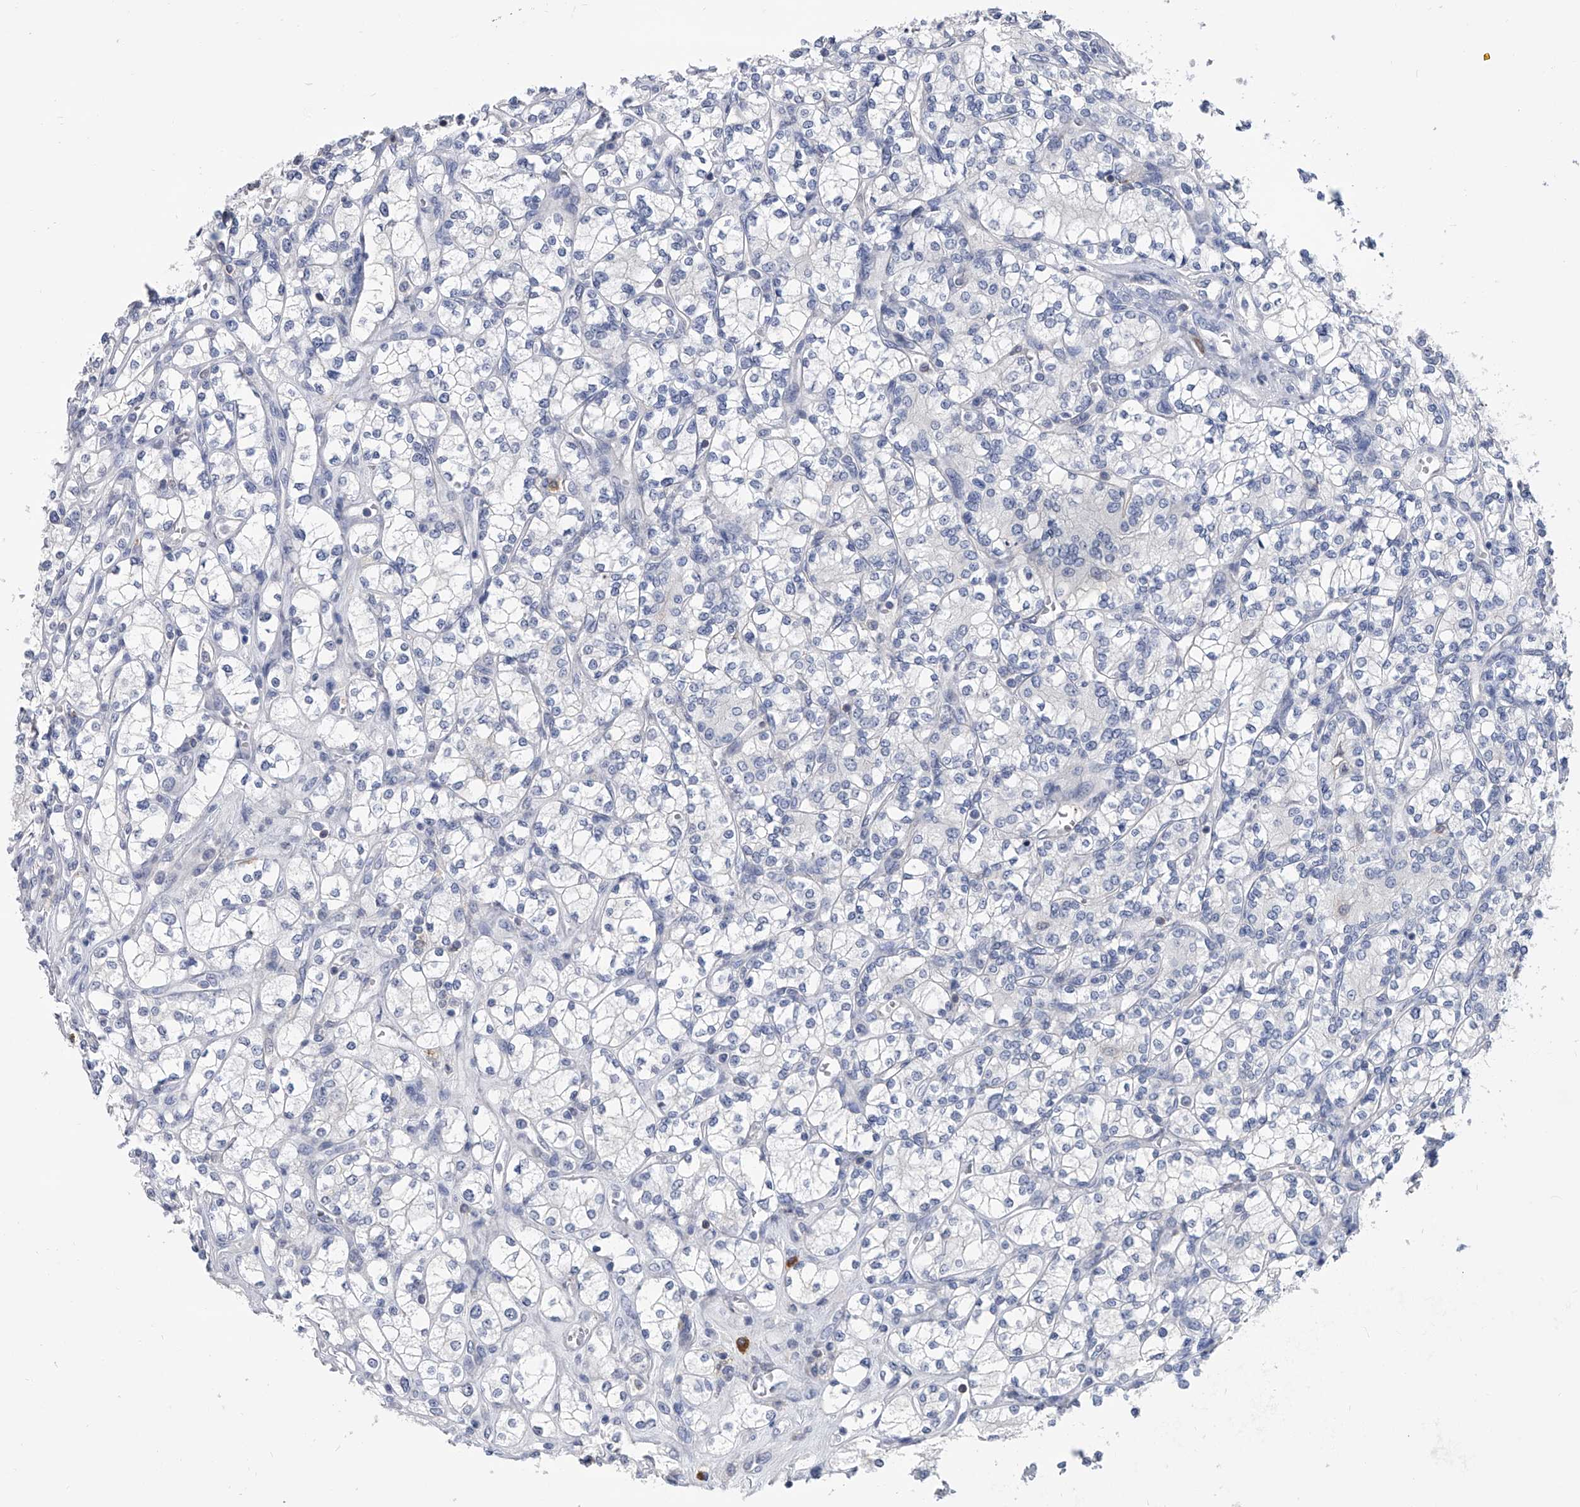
{"staining": {"intensity": "negative", "quantity": "none", "location": "none"}, "tissue": "renal cancer", "cell_type": "Tumor cells", "image_type": "cancer", "snomed": [{"axis": "morphology", "description": "Adenocarcinoma, NOS"}, {"axis": "topography", "description": "Kidney"}], "caption": "Immunohistochemical staining of human renal cancer (adenocarcinoma) exhibits no significant staining in tumor cells. (DAB (3,3'-diaminobenzidine) immunohistochemistry (IHC), high magnification).", "gene": "SERPINB9", "patient": {"sex": "male", "age": 77}}